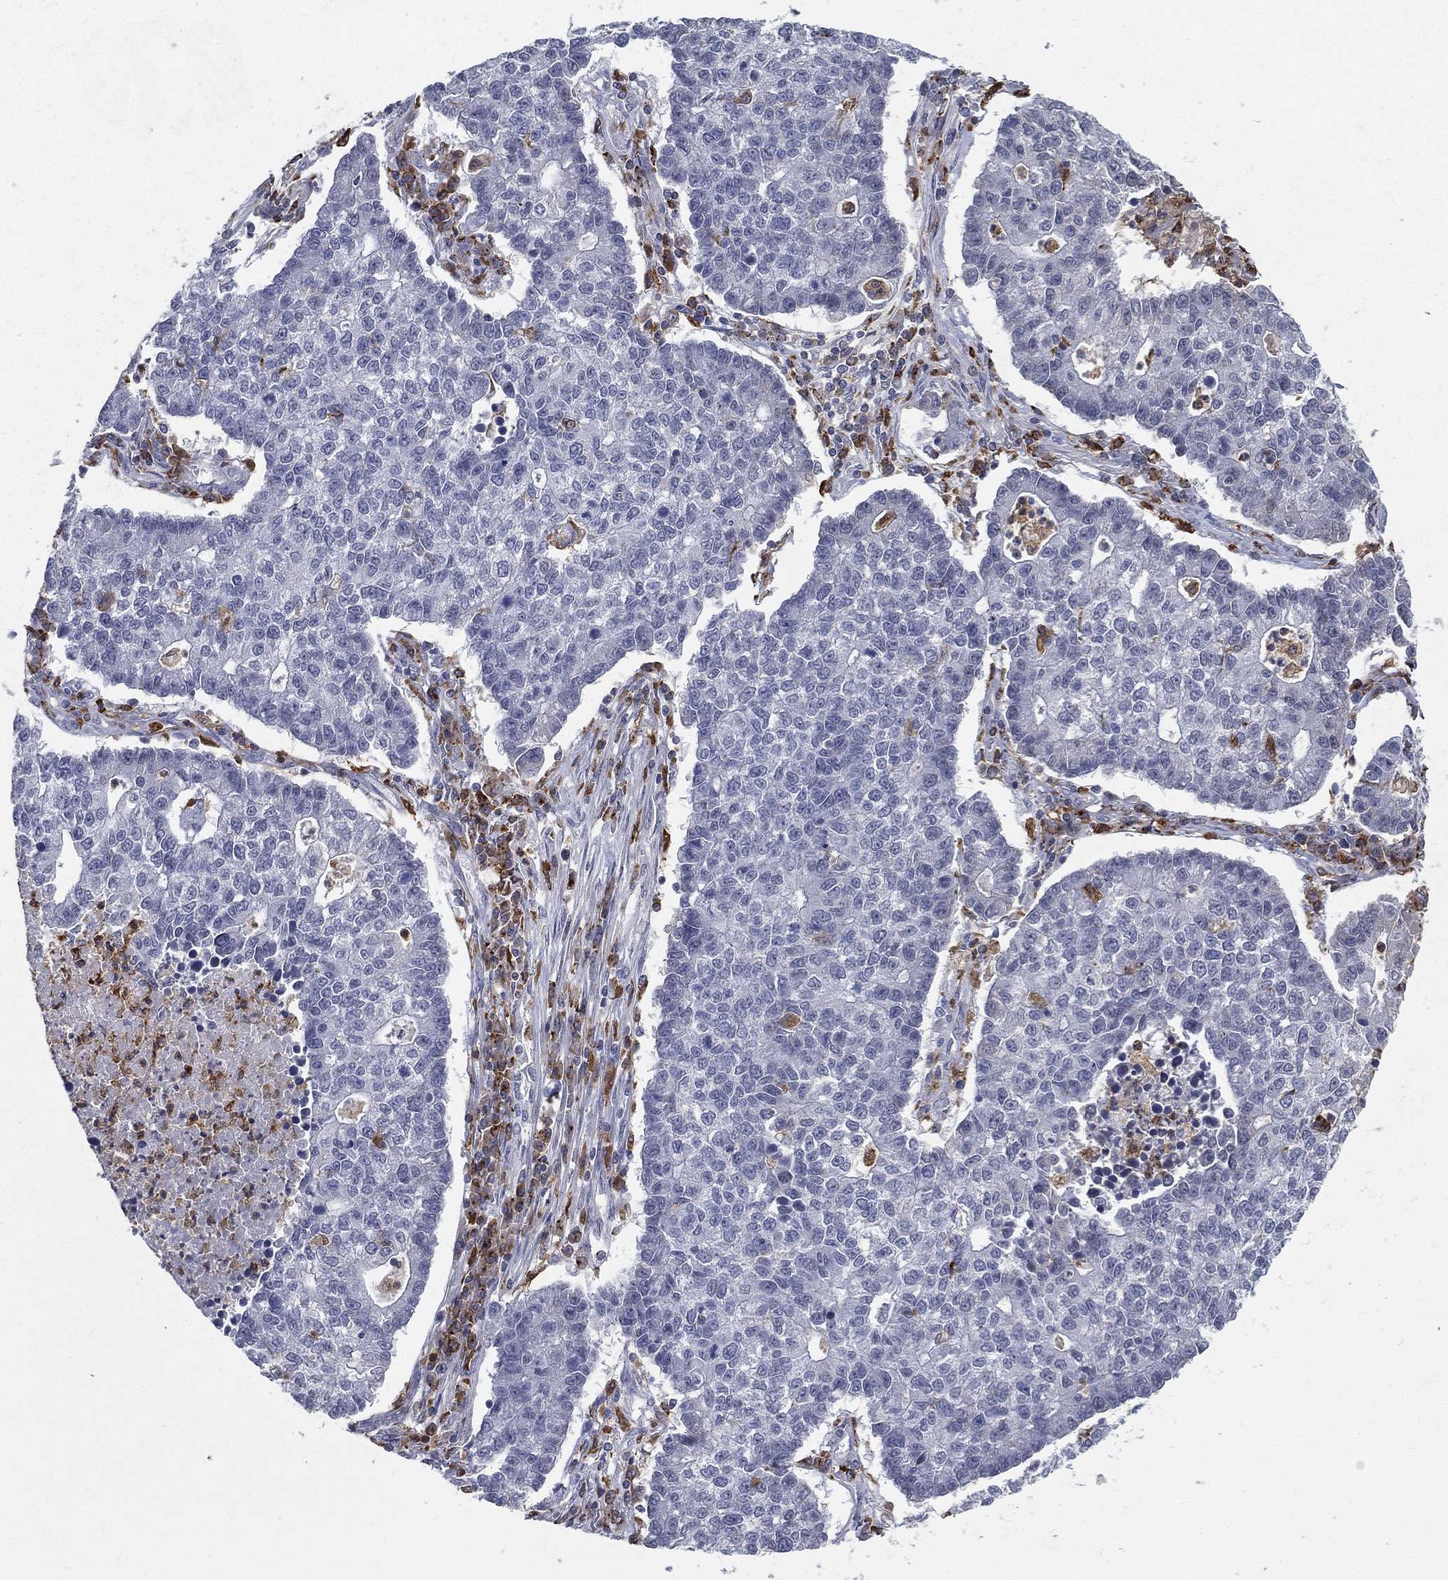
{"staining": {"intensity": "negative", "quantity": "none", "location": "none"}, "tissue": "lung cancer", "cell_type": "Tumor cells", "image_type": "cancer", "snomed": [{"axis": "morphology", "description": "Adenocarcinoma, NOS"}, {"axis": "topography", "description": "Lung"}], "caption": "This is an IHC image of human adenocarcinoma (lung). There is no staining in tumor cells.", "gene": "EVI2B", "patient": {"sex": "male", "age": 57}}